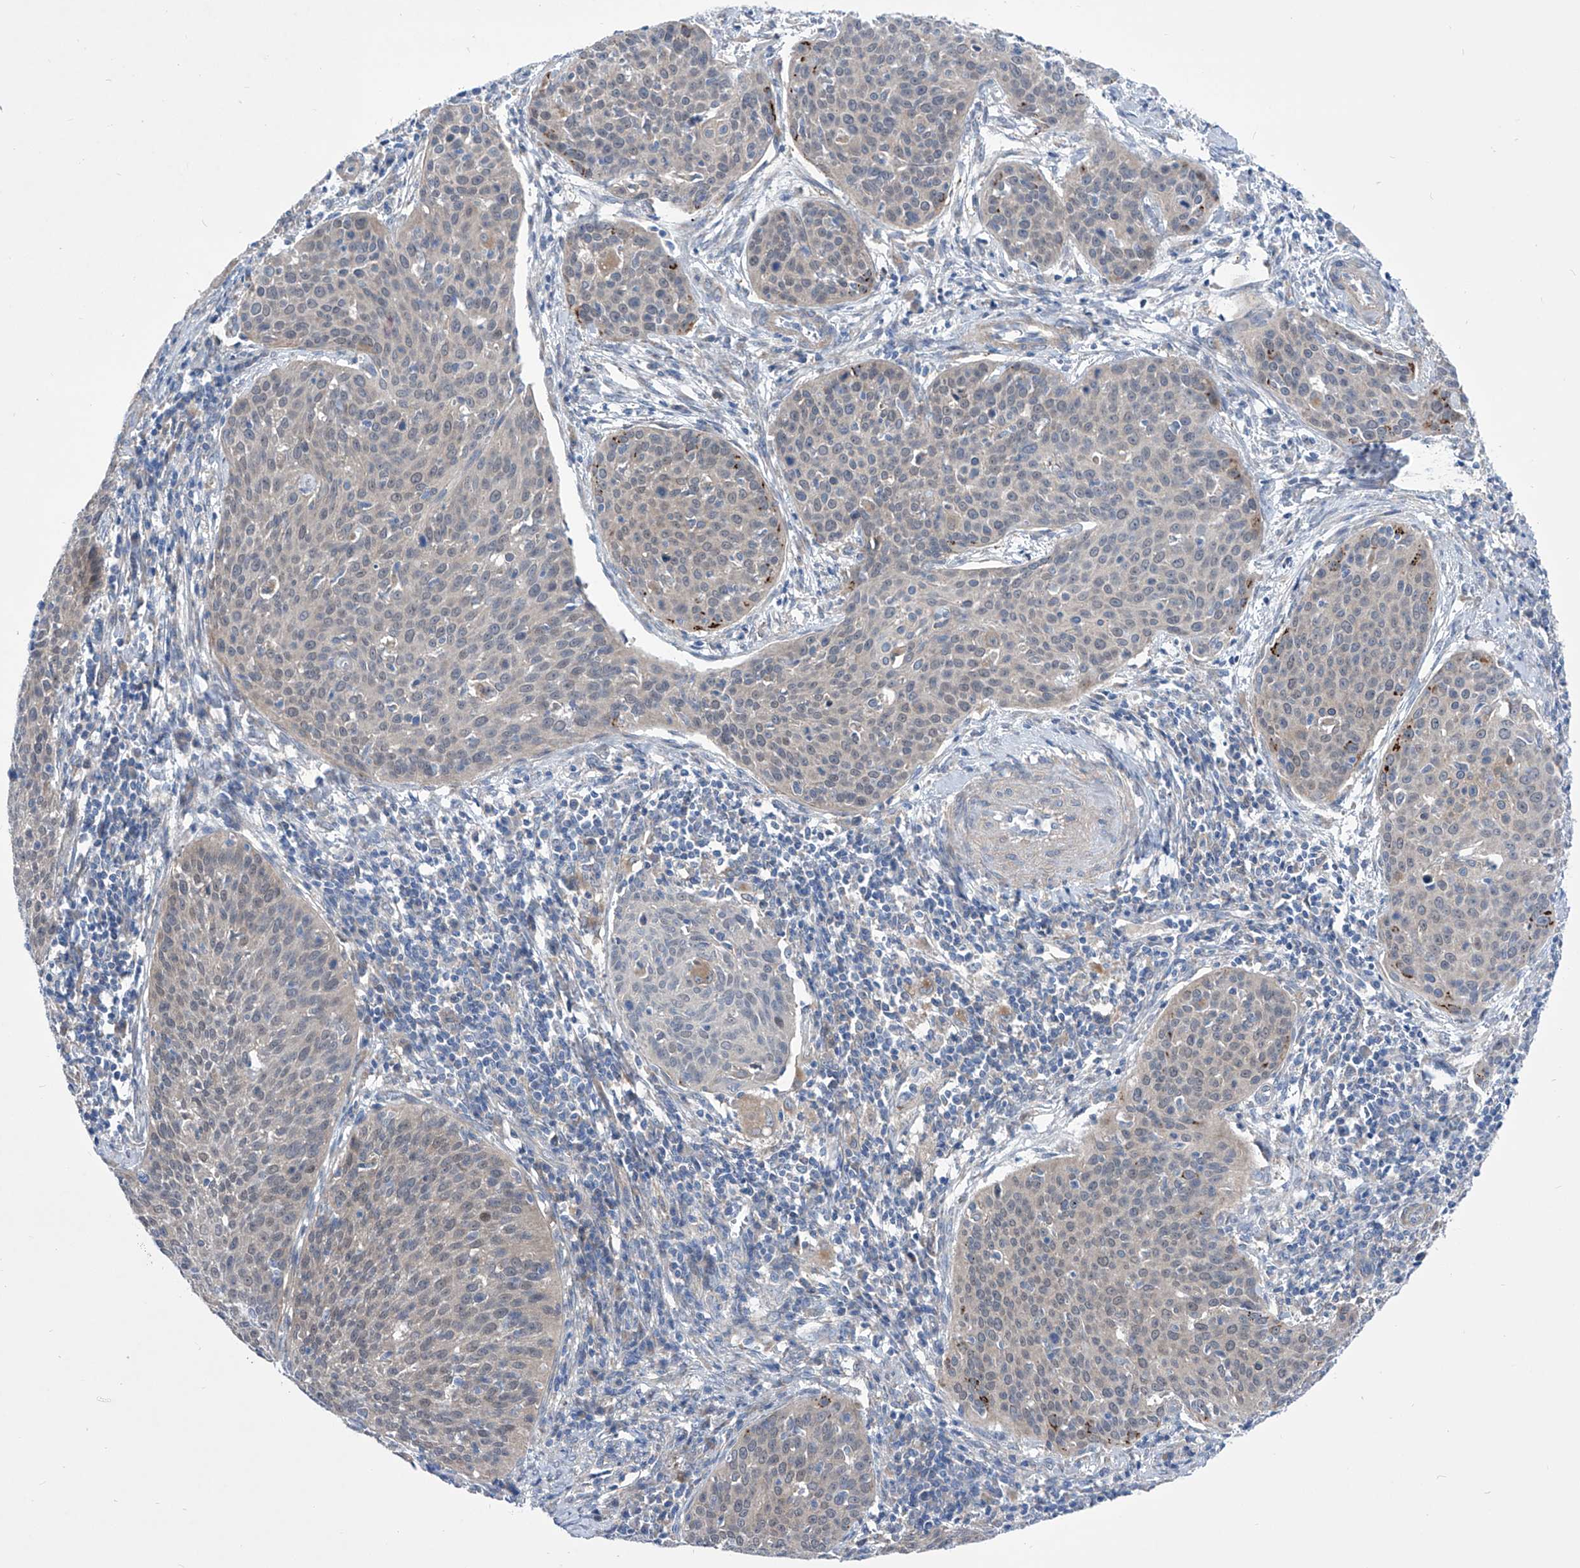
{"staining": {"intensity": "negative", "quantity": "none", "location": "none"}, "tissue": "cervical cancer", "cell_type": "Tumor cells", "image_type": "cancer", "snomed": [{"axis": "morphology", "description": "Squamous cell carcinoma, NOS"}, {"axis": "topography", "description": "Cervix"}], "caption": "An immunohistochemistry micrograph of cervical squamous cell carcinoma is shown. There is no staining in tumor cells of cervical squamous cell carcinoma.", "gene": "SRBD1", "patient": {"sex": "female", "age": 38}}